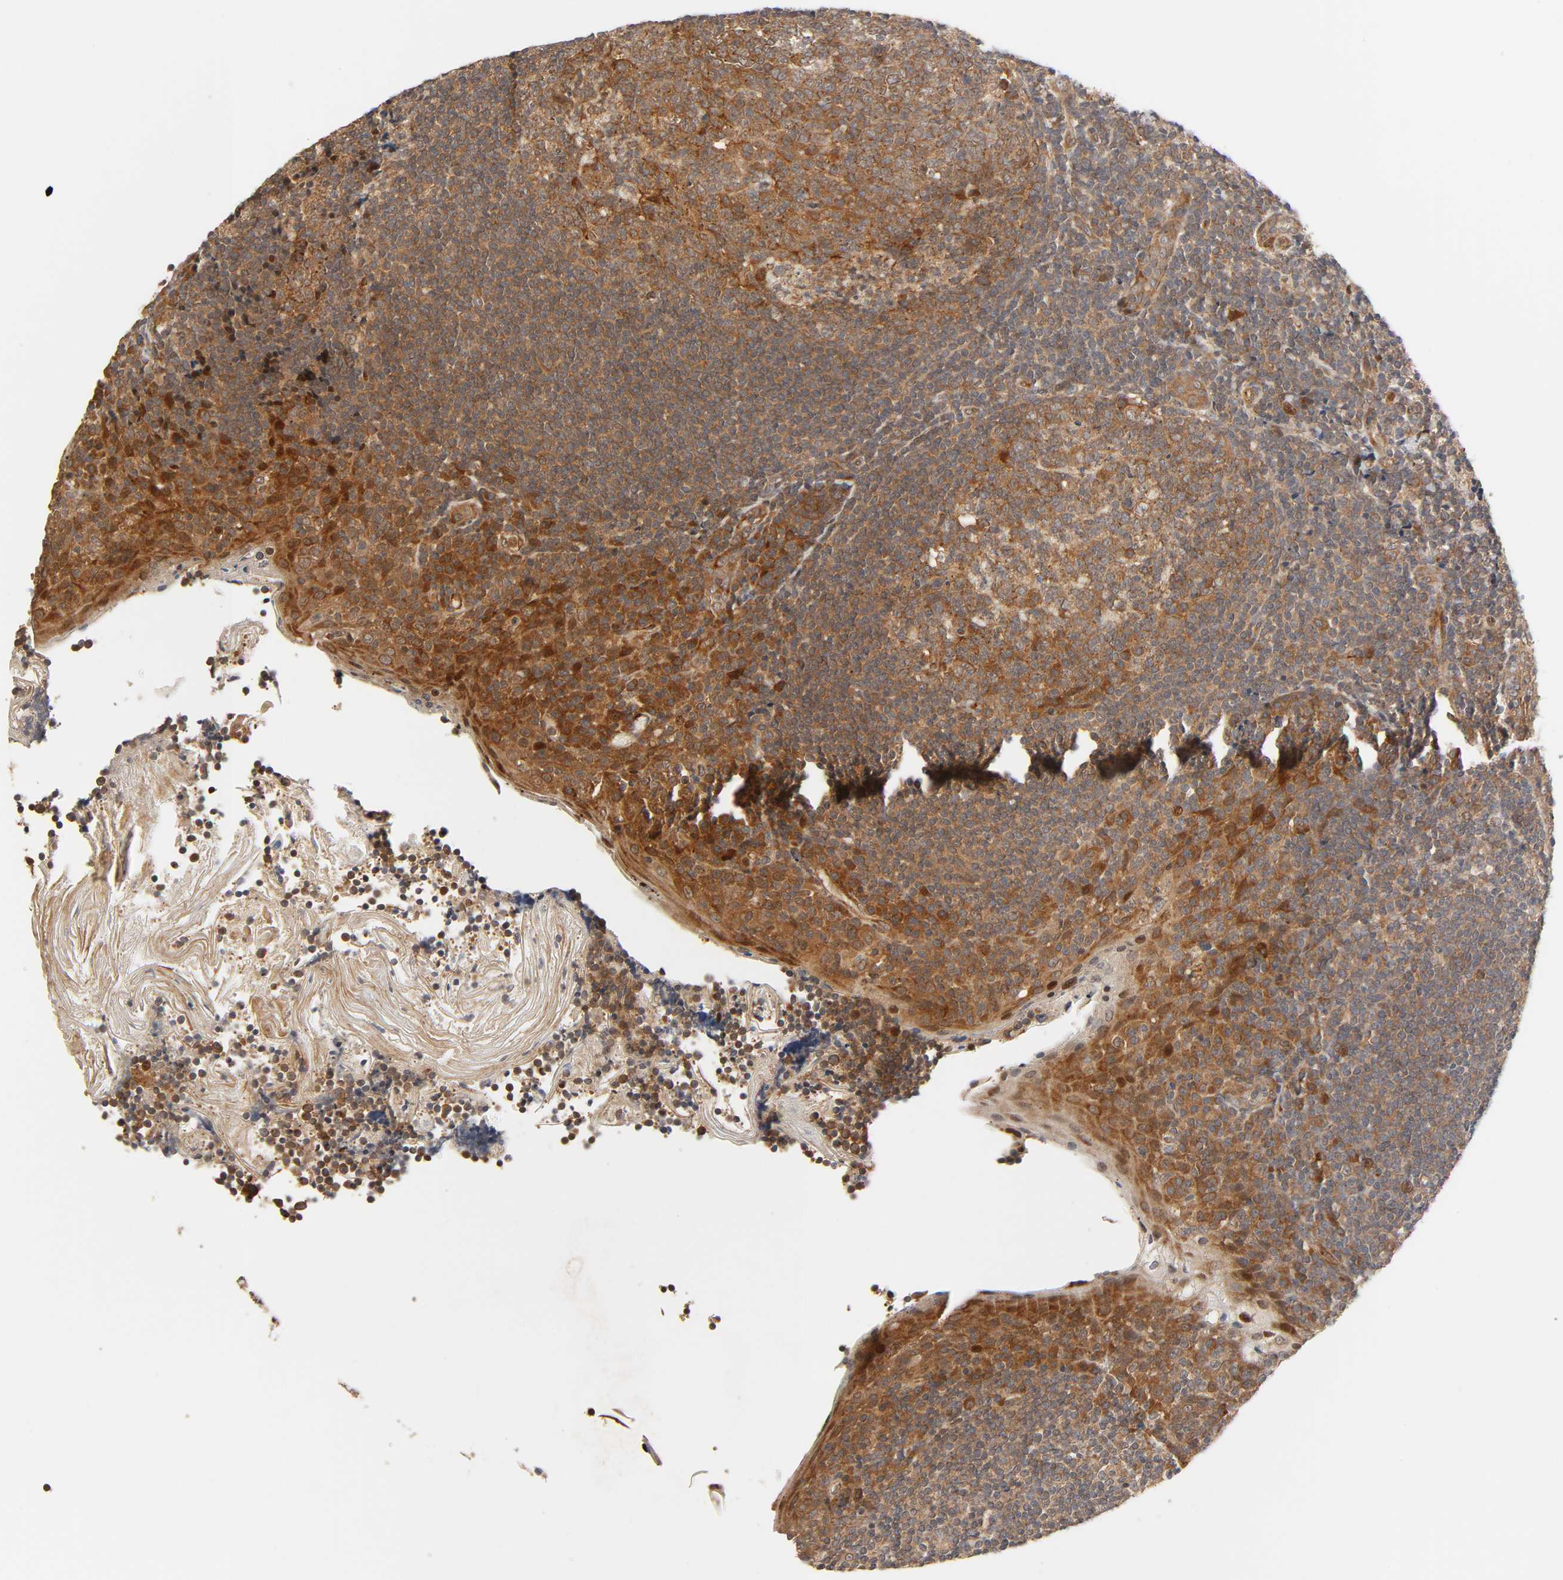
{"staining": {"intensity": "moderate", "quantity": ">75%", "location": "cytoplasmic/membranous"}, "tissue": "tonsil", "cell_type": "Germinal center cells", "image_type": "normal", "snomed": [{"axis": "morphology", "description": "Normal tissue, NOS"}, {"axis": "topography", "description": "Tonsil"}], "caption": "Approximately >75% of germinal center cells in unremarkable tonsil show moderate cytoplasmic/membranous protein expression as visualized by brown immunohistochemical staining.", "gene": "NEMF", "patient": {"sex": "male", "age": 31}}